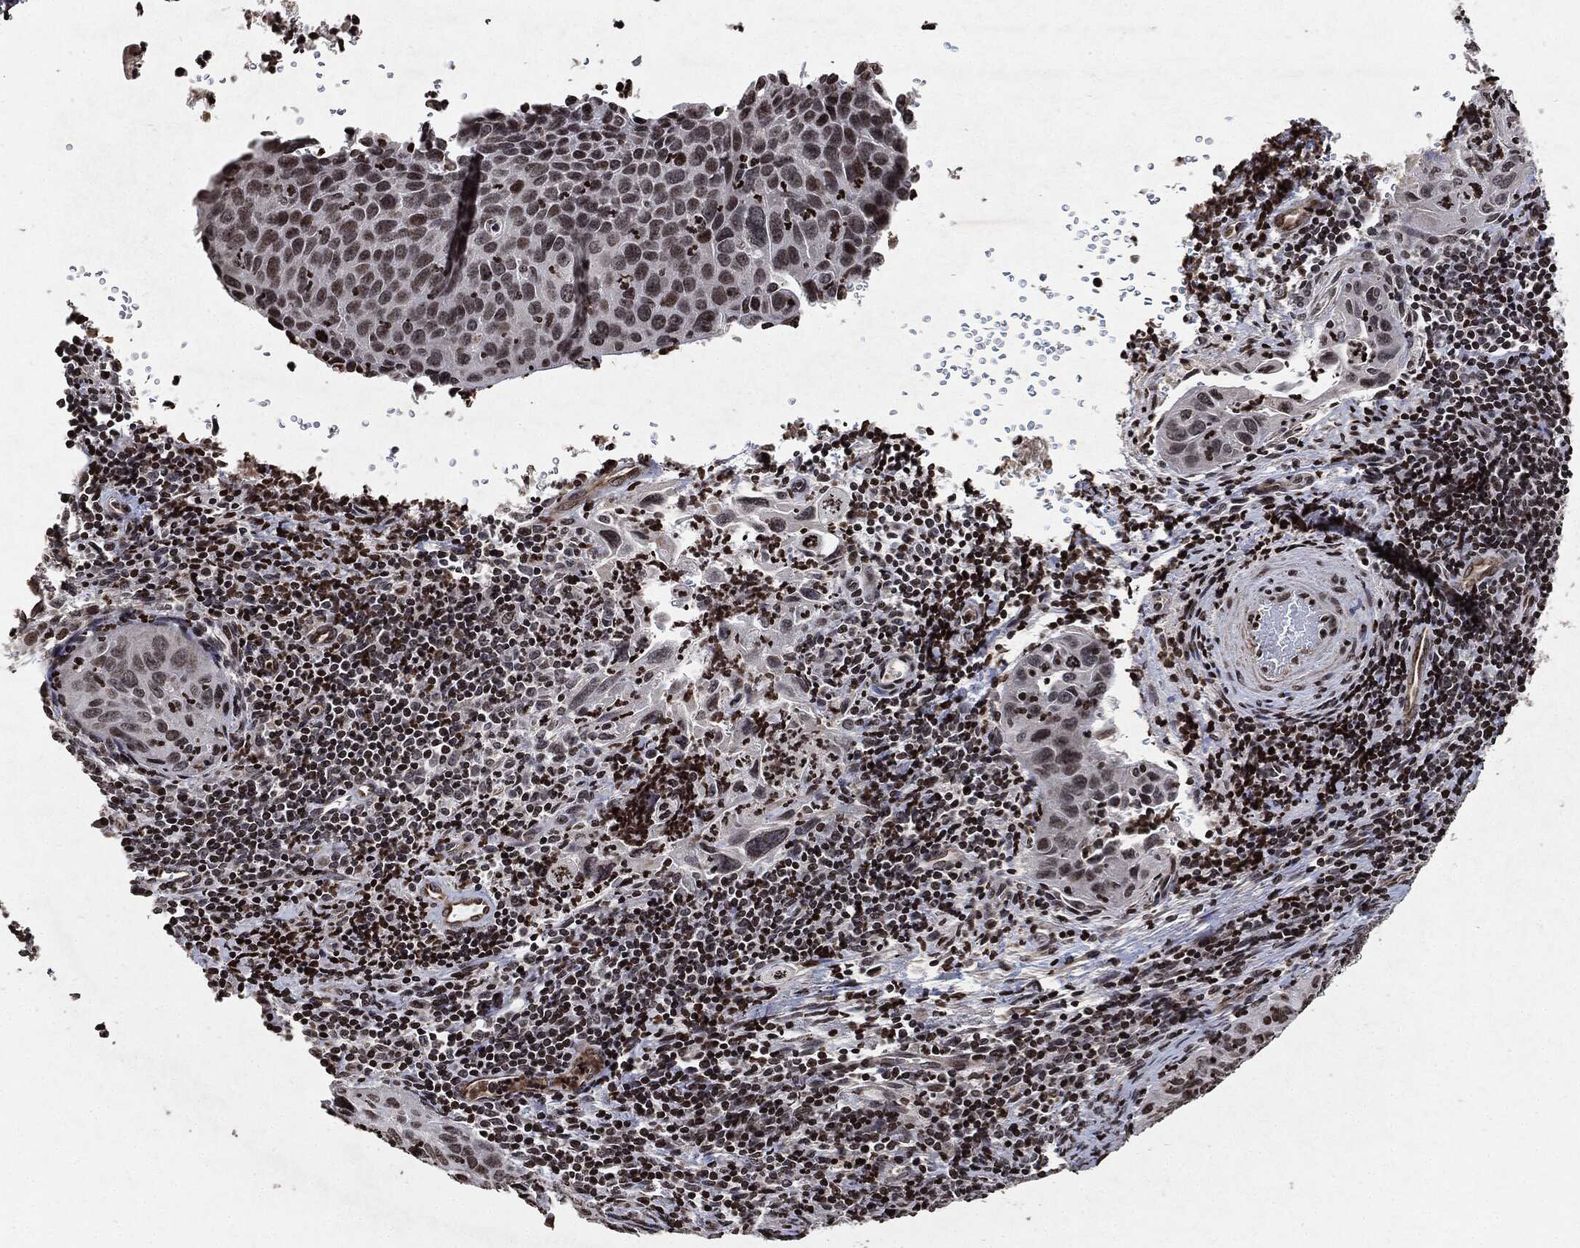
{"staining": {"intensity": "moderate", "quantity": "<25%", "location": "nuclear"}, "tissue": "cervical cancer", "cell_type": "Tumor cells", "image_type": "cancer", "snomed": [{"axis": "morphology", "description": "Squamous cell carcinoma, NOS"}, {"axis": "topography", "description": "Cervix"}], "caption": "Immunohistochemistry (IHC) staining of cervical cancer, which exhibits low levels of moderate nuclear expression in approximately <25% of tumor cells indicating moderate nuclear protein staining. The staining was performed using DAB (brown) for protein detection and nuclei were counterstained in hematoxylin (blue).", "gene": "JUN", "patient": {"sex": "female", "age": 26}}